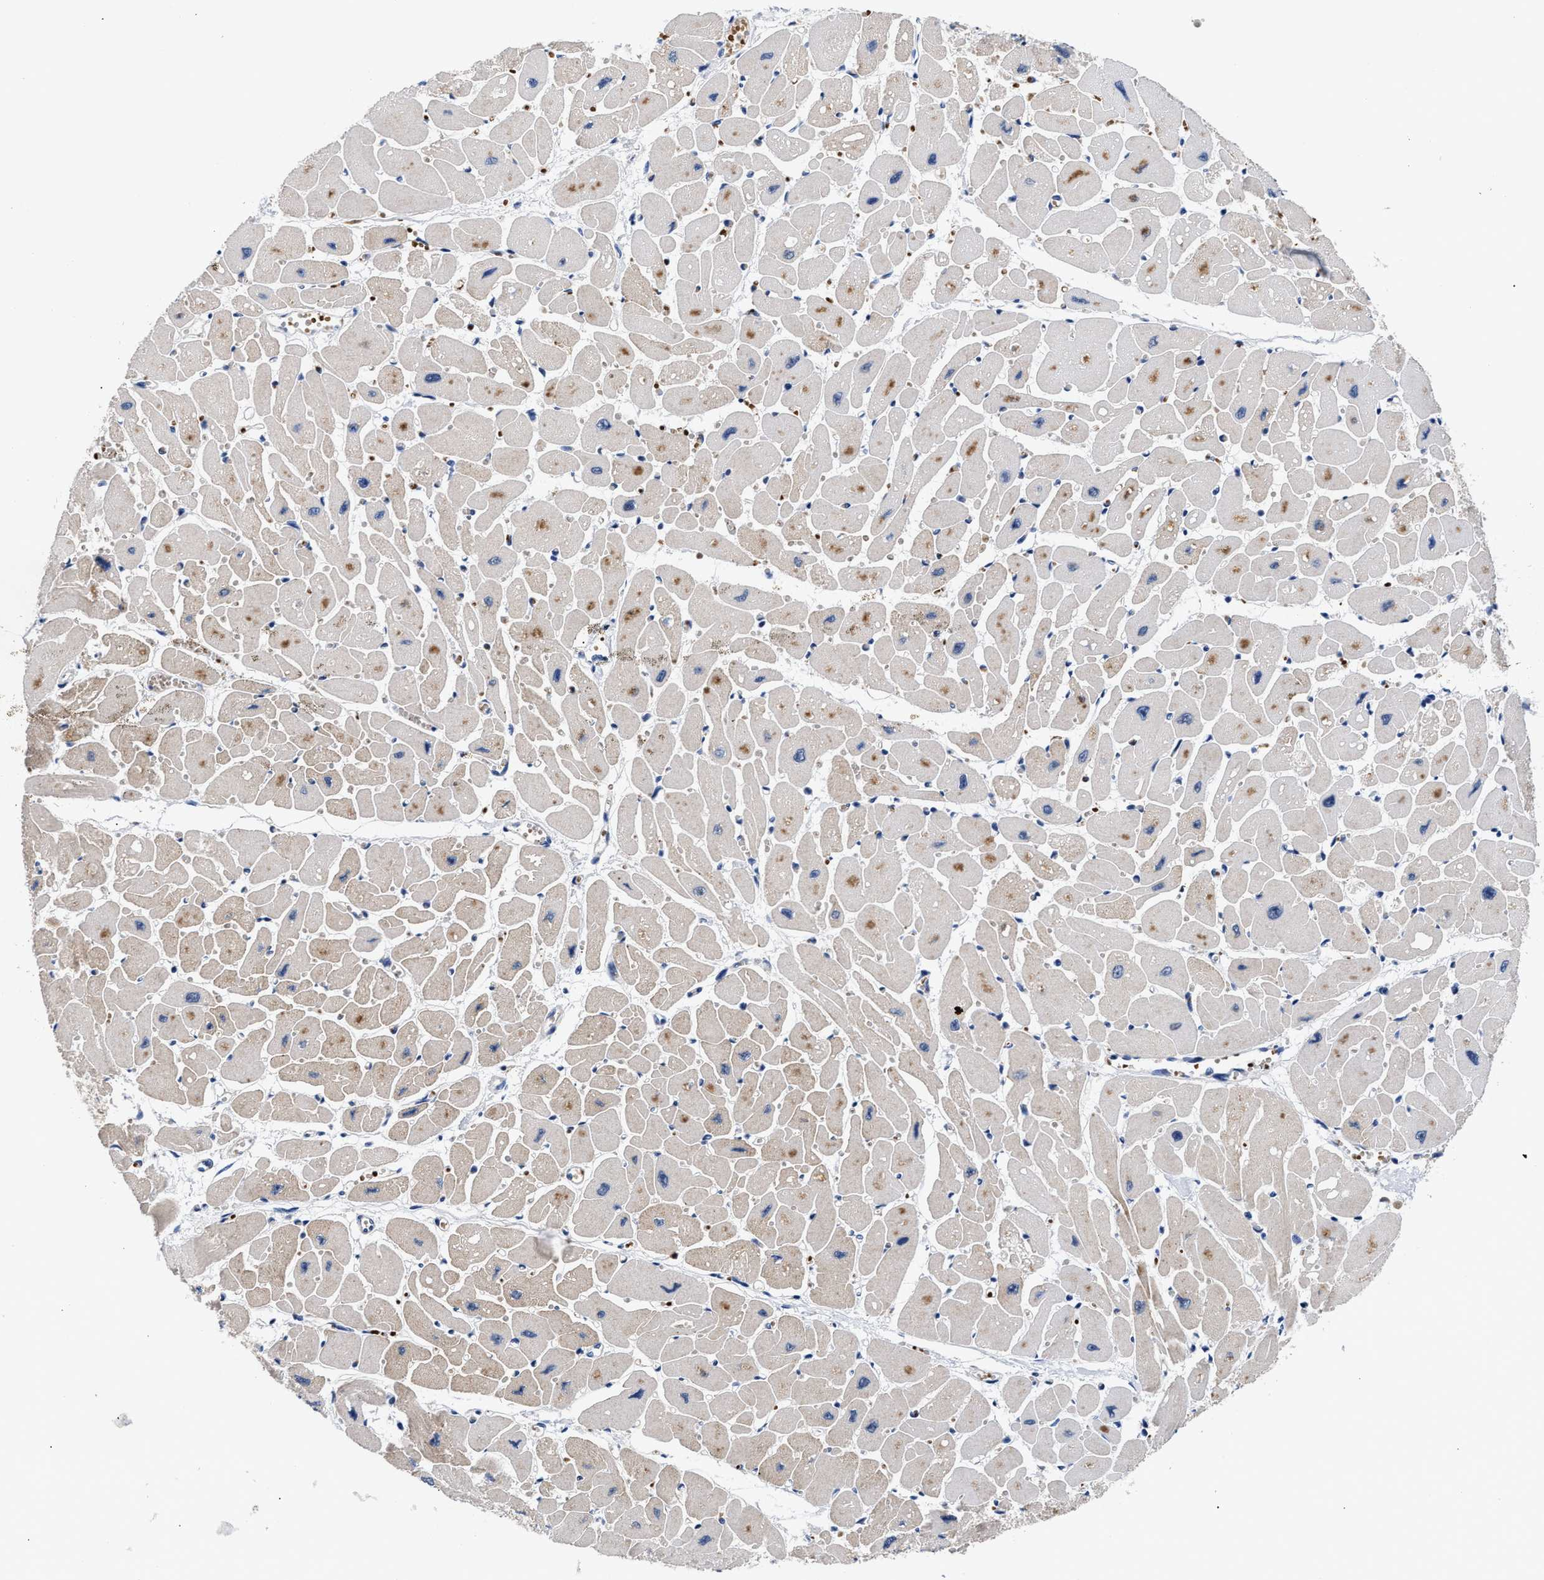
{"staining": {"intensity": "moderate", "quantity": "25%-75%", "location": "cytoplasmic/membranous"}, "tissue": "heart muscle", "cell_type": "Cardiomyocytes", "image_type": "normal", "snomed": [{"axis": "morphology", "description": "Normal tissue, NOS"}, {"axis": "topography", "description": "Heart"}], "caption": "Cardiomyocytes display medium levels of moderate cytoplasmic/membranous staining in approximately 25%-75% of cells in benign human heart muscle.", "gene": "RINT1", "patient": {"sex": "female", "age": 54}}